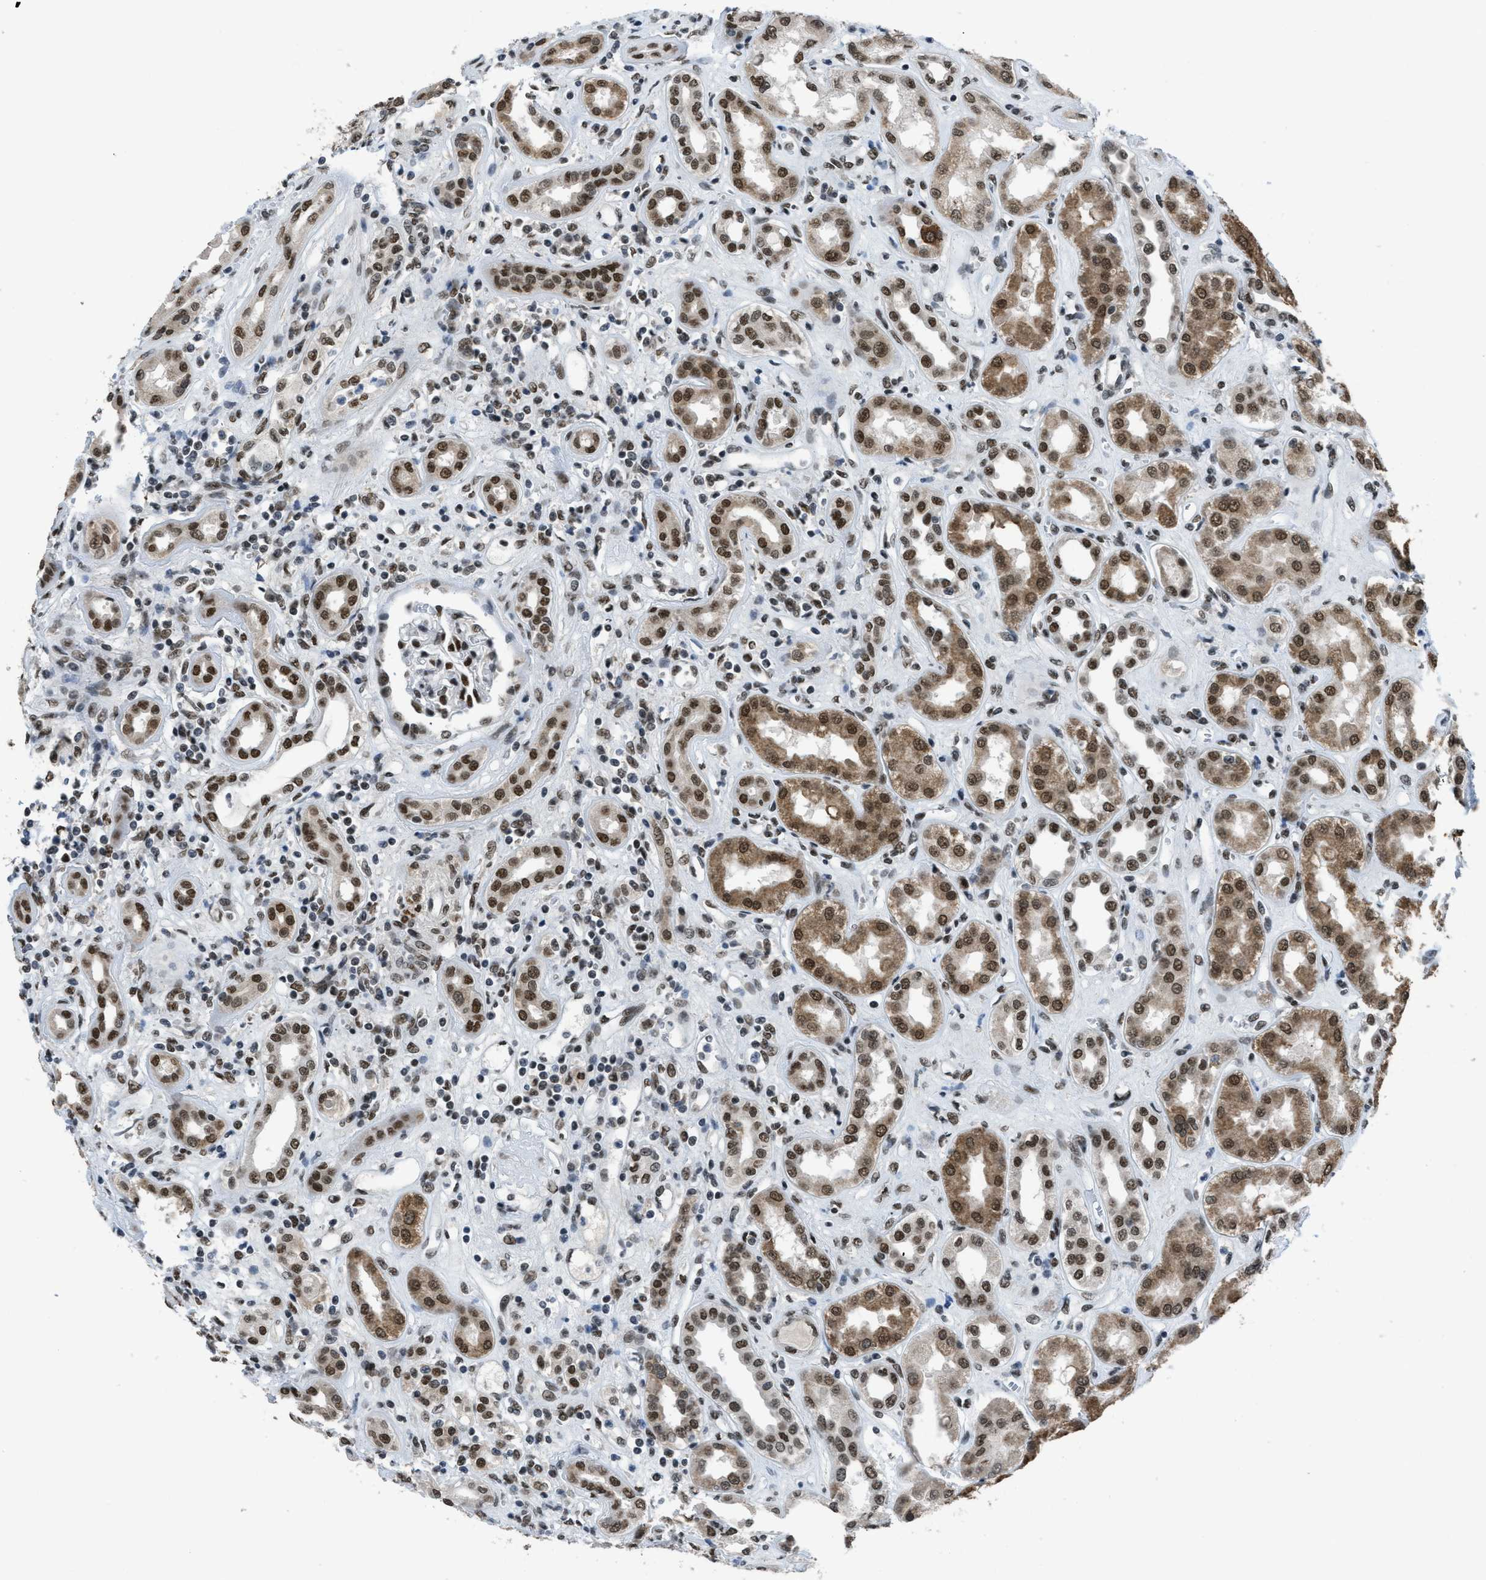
{"staining": {"intensity": "strong", "quantity": ">75%", "location": "nuclear"}, "tissue": "kidney", "cell_type": "Cells in glomeruli", "image_type": "normal", "snomed": [{"axis": "morphology", "description": "Normal tissue, NOS"}, {"axis": "topography", "description": "Kidney"}], "caption": "Kidney stained with DAB IHC reveals high levels of strong nuclear positivity in about >75% of cells in glomeruli.", "gene": "GATAD2B", "patient": {"sex": "male", "age": 59}}